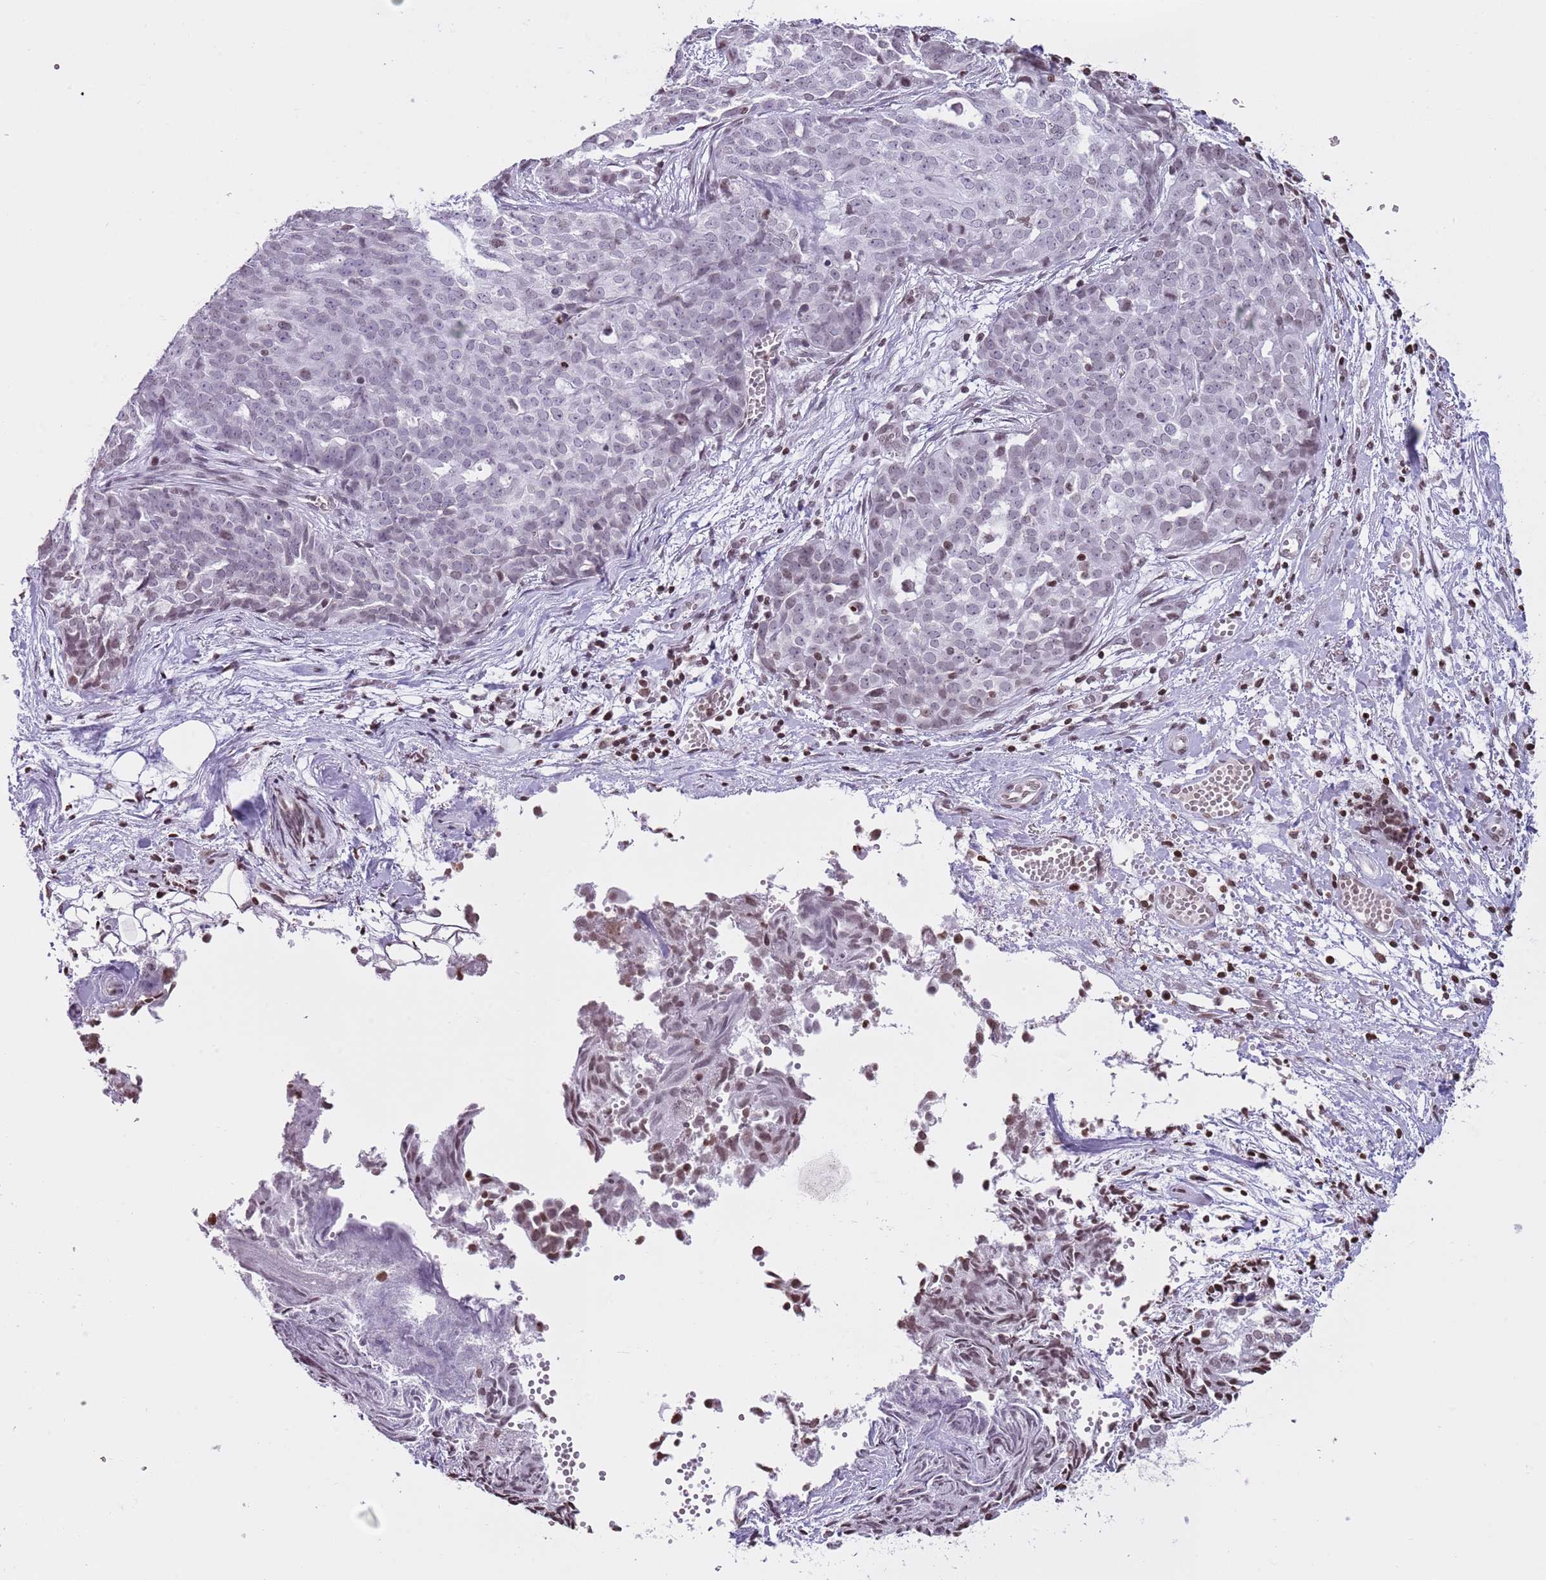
{"staining": {"intensity": "weak", "quantity": "<25%", "location": "nuclear"}, "tissue": "ovarian cancer", "cell_type": "Tumor cells", "image_type": "cancer", "snomed": [{"axis": "morphology", "description": "Cystadenocarcinoma, serous, NOS"}, {"axis": "topography", "description": "Soft tissue"}, {"axis": "topography", "description": "Ovary"}], "caption": "Protein analysis of ovarian serous cystadenocarcinoma demonstrates no significant positivity in tumor cells. Brightfield microscopy of IHC stained with DAB (3,3'-diaminobenzidine) (brown) and hematoxylin (blue), captured at high magnification.", "gene": "KPNA3", "patient": {"sex": "female", "age": 57}}